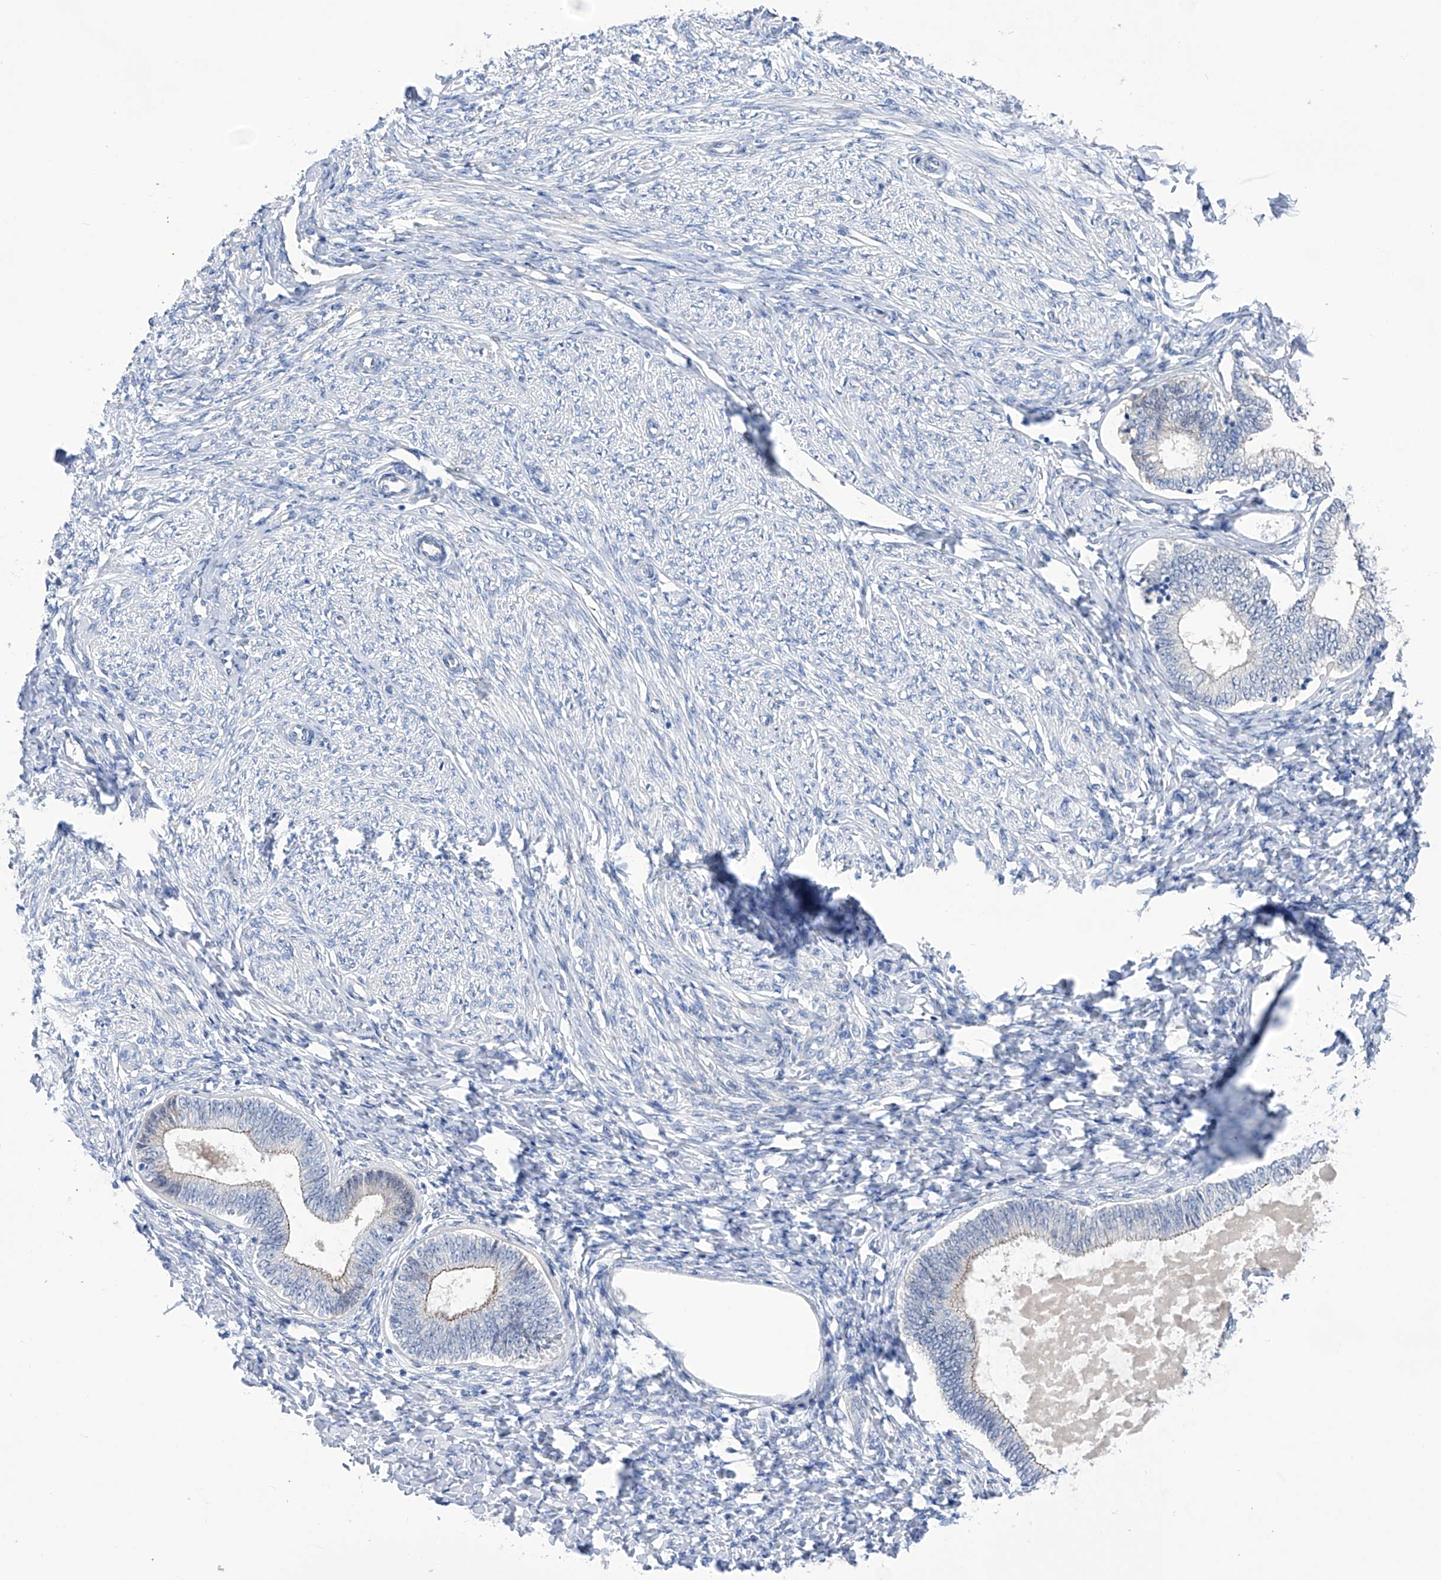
{"staining": {"intensity": "negative", "quantity": "none", "location": "none"}, "tissue": "endometrium", "cell_type": "Cells in endometrial stroma", "image_type": "normal", "snomed": [{"axis": "morphology", "description": "Normal tissue, NOS"}, {"axis": "topography", "description": "Endometrium"}], "caption": "Immunohistochemistry (IHC) of benign human endometrium displays no positivity in cells in endometrial stroma. The staining is performed using DAB brown chromogen with nuclei counter-stained in using hematoxylin.", "gene": "PGM3", "patient": {"sex": "female", "age": 72}}